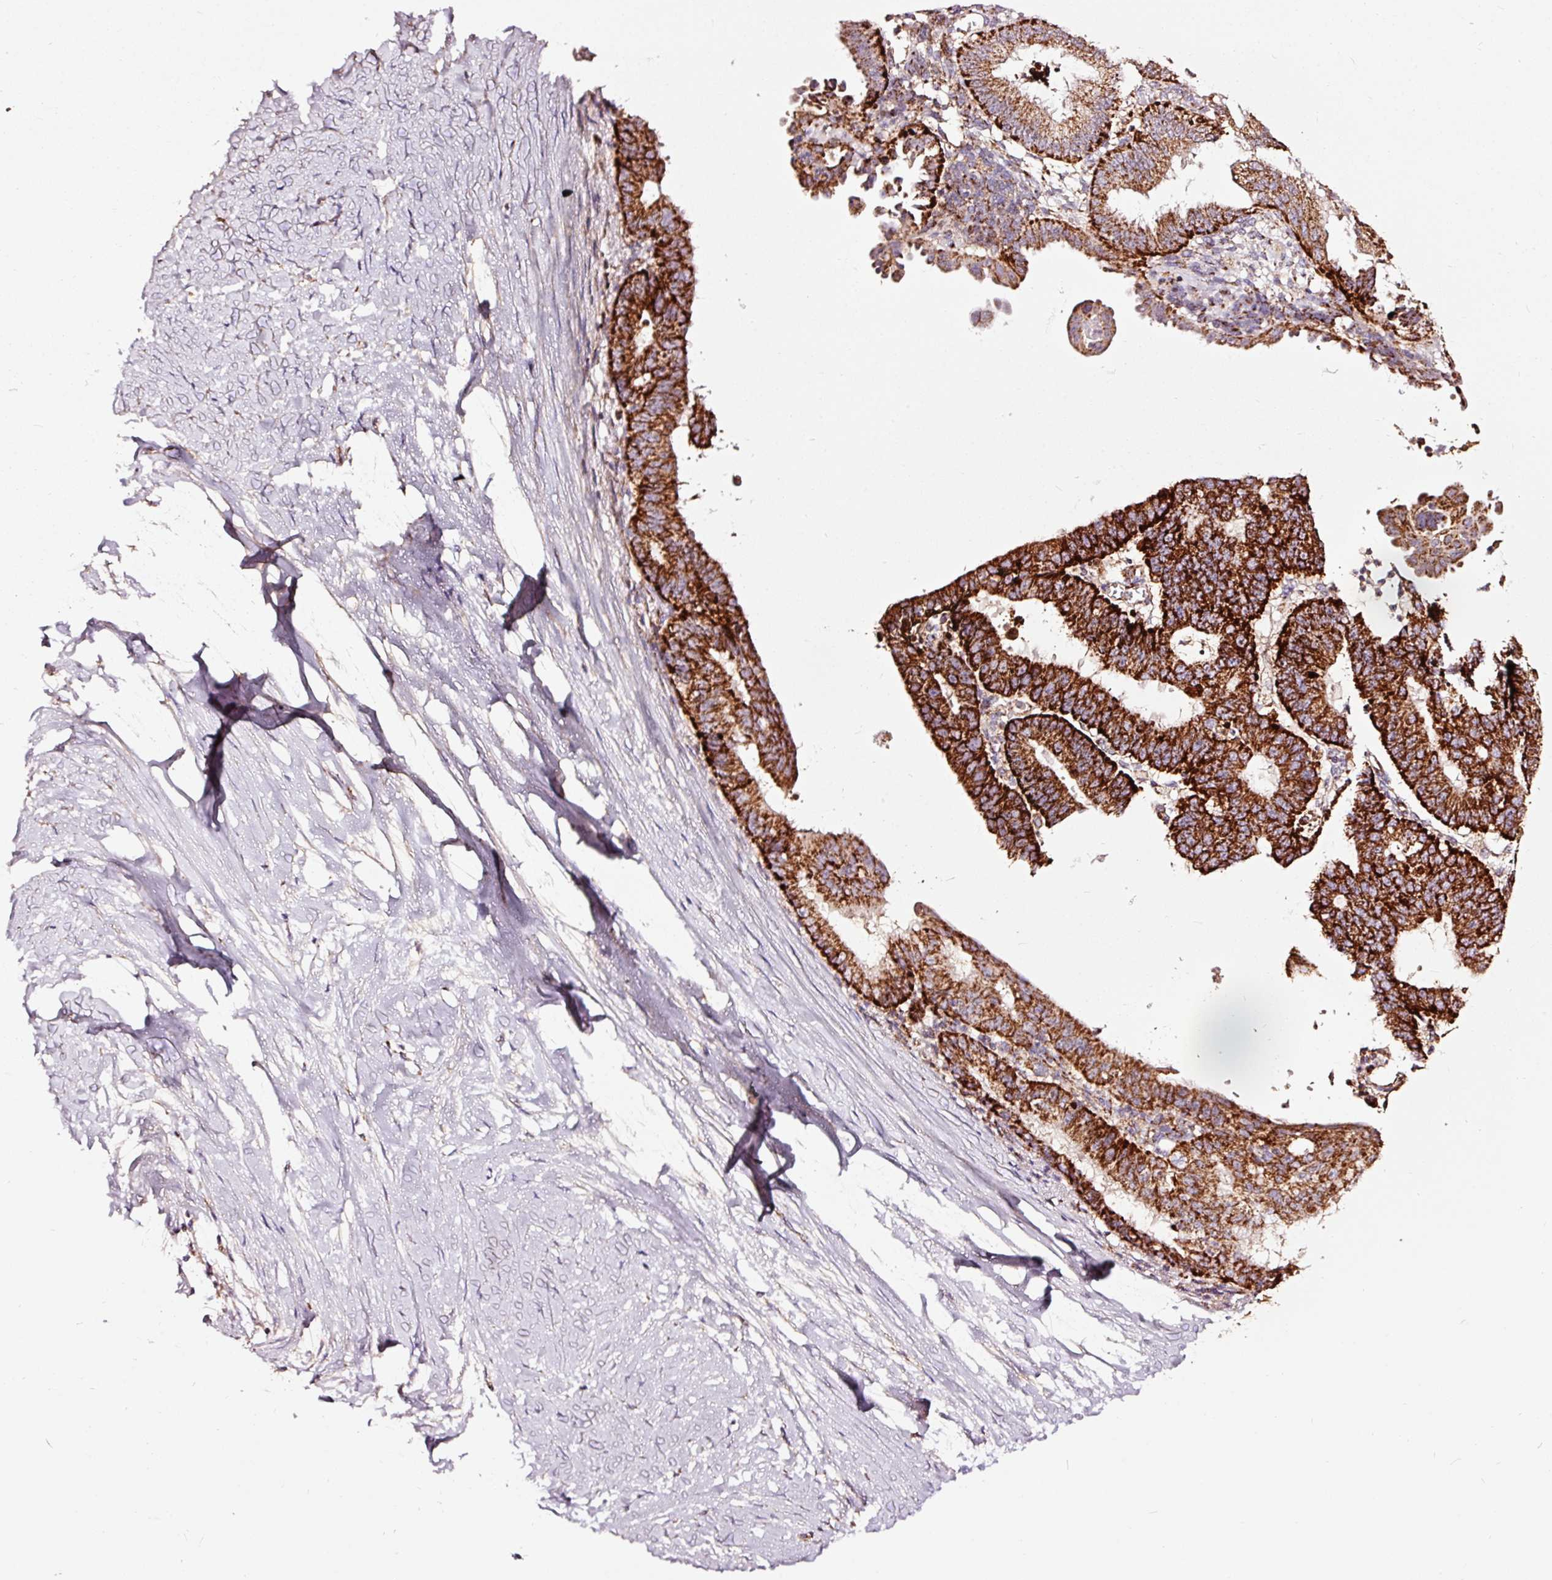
{"staining": {"intensity": "strong", "quantity": ">75%", "location": "cytoplasmic/membranous"}, "tissue": "ovarian cancer", "cell_type": "Tumor cells", "image_type": "cancer", "snomed": [{"axis": "morphology", "description": "Carcinoma, endometroid"}, {"axis": "topography", "description": "Ovary"}], "caption": "Approximately >75% of tumor cells in human ovarian cancer (endometroid carcinoma) demonstrate strong cytoplasmic/membranous protein expression as visualized by brown immunohistochemical staining.", "gene": "TPM1", "patient": {"sex": "female", "age": 42}}